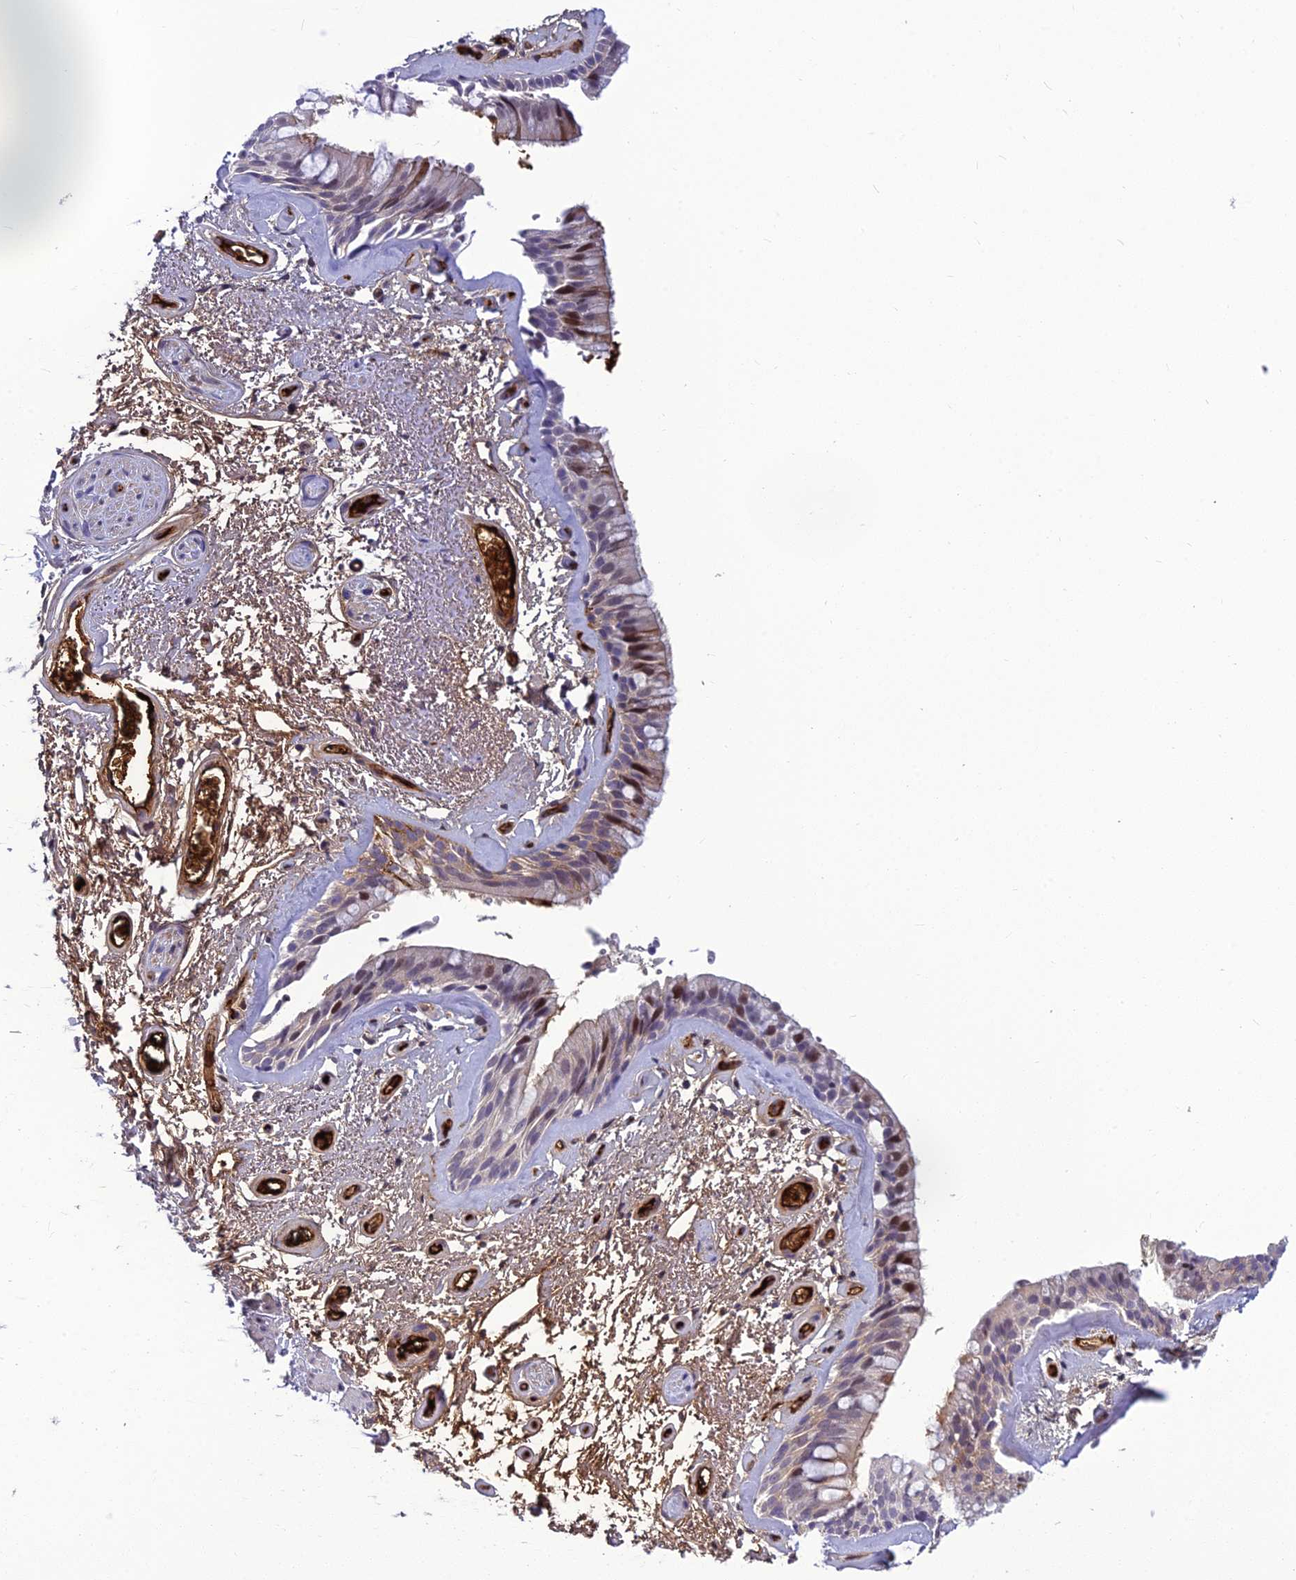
{"staining": {"intensity": "moderate", "quantity": "<25%", "location": "cytoplasmic/membranous,nuclear"}, "tissue": "bronchus", "cell_type": "Respiratory epithelial cells", "image_type": "normal", "snomed": [{"axis": "morphology", "description": "Normal tissue, NOS"}, {"axis": "topography", "description": "Cartilage tissue"}, {"axis": "topography", "description": "Bronchus"}], "caption": "Respiratory epithelial cells show low levels of moderate cytoplasmic/membranous,nuclear positivity in approximately <25% of cells in unremarkable bronchus. (brown staining indicates protein expression, while blue staining denotes nuclei).", "gene": "CLEC11A", "patient": {"sex": "female", "age": 66}}